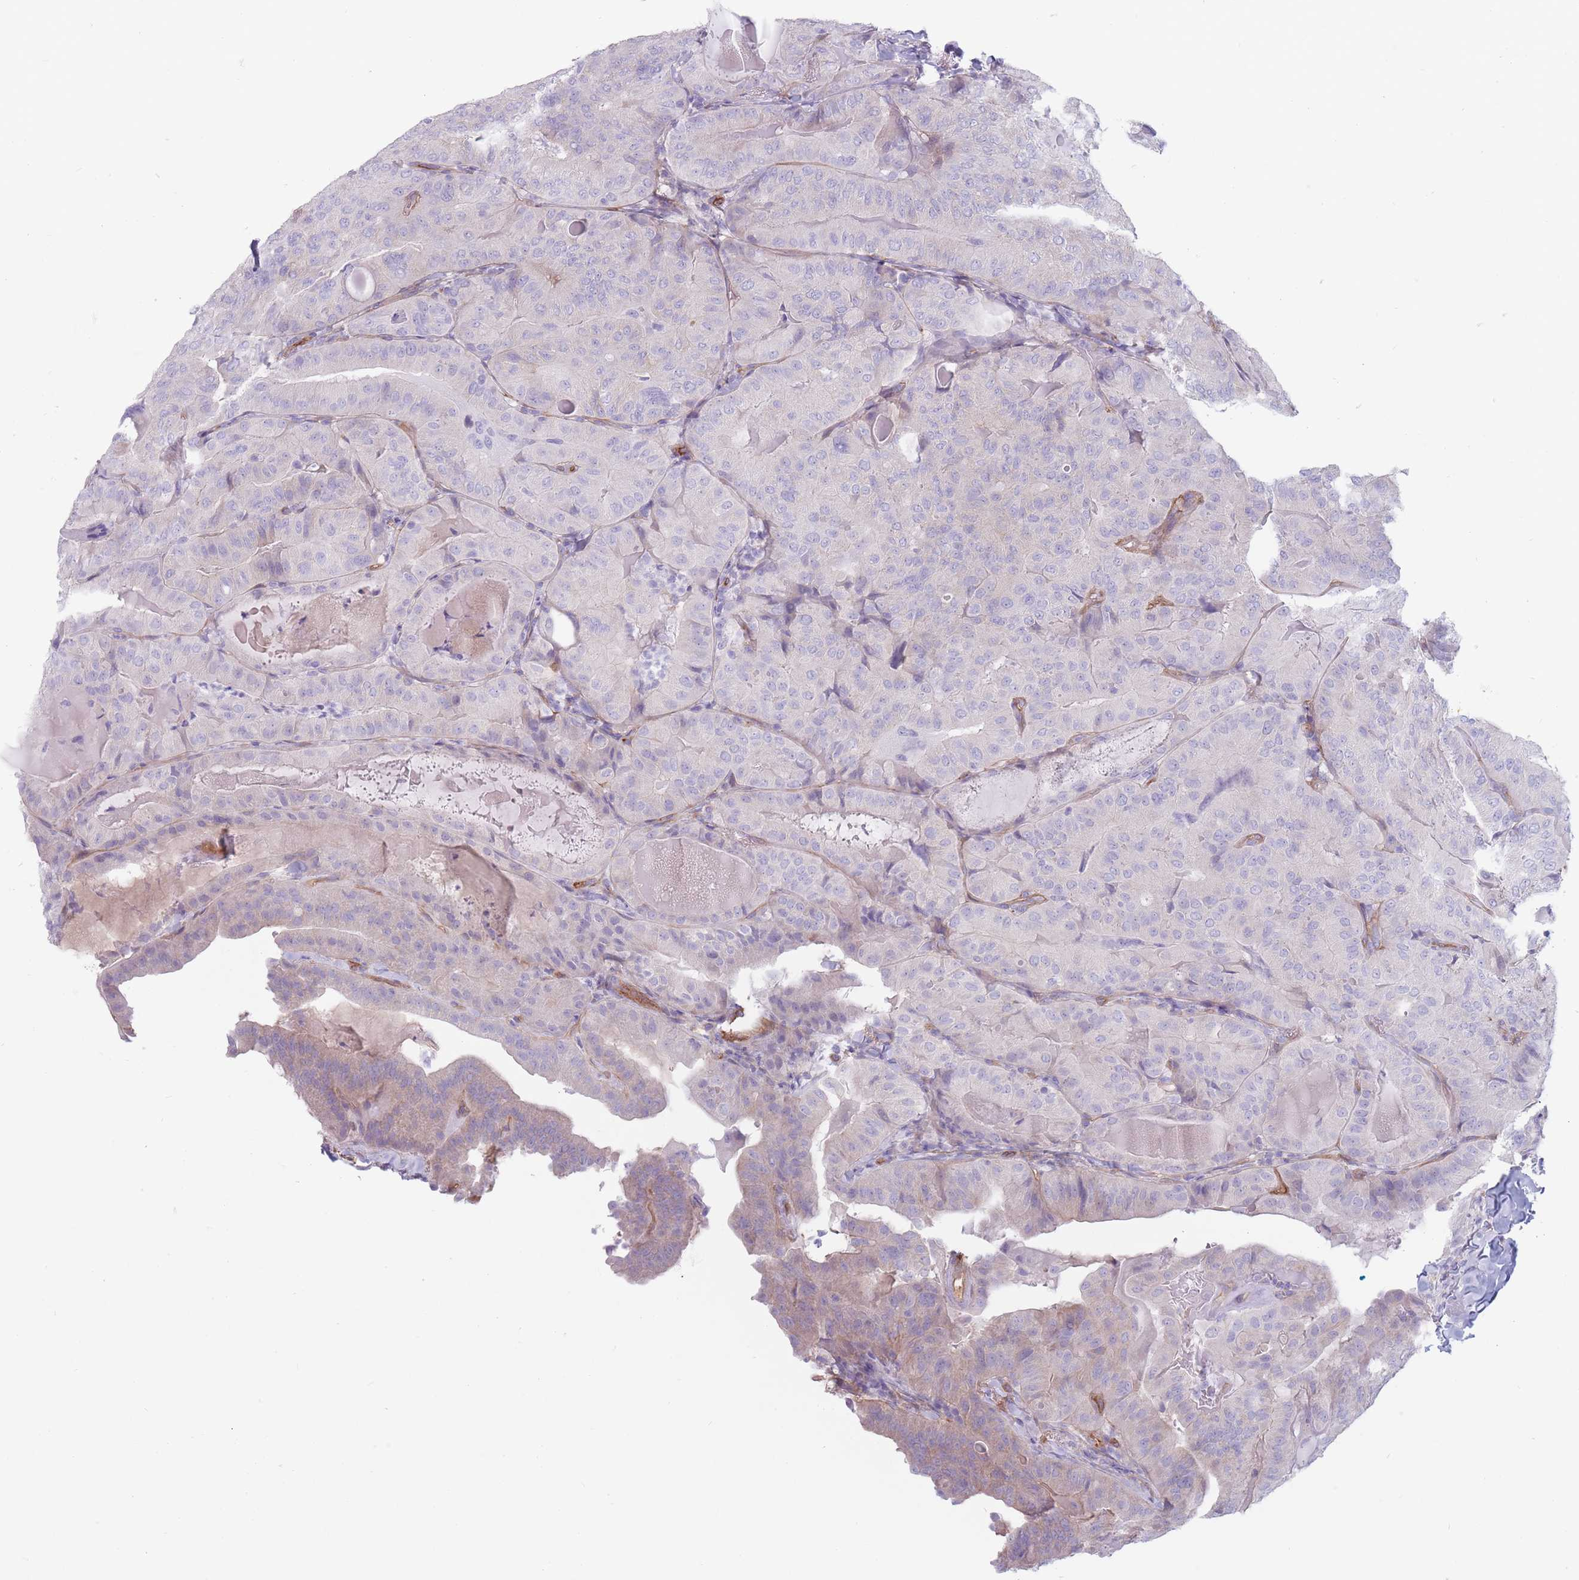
{"staining": {"intensity": "weak", "quantity": "<25%", "location": "cytoplasmic/membranous"}, "tissue": "thyroid cancer", "cell_type": "Tumor cells", "image_type": "cancer", "snomed": [{"axis": "morphology", "description": "Papillary adenocarcinoma, NOS"}, {"axis": "topography", "description": "Thyroid gland"}], "caption": "Tumor cells show no significant protein staining in thyroid cancer (papillary adenocarcinoma).", "gene": "PLPP1", "patient": {"sex": "female", "age": 68}}